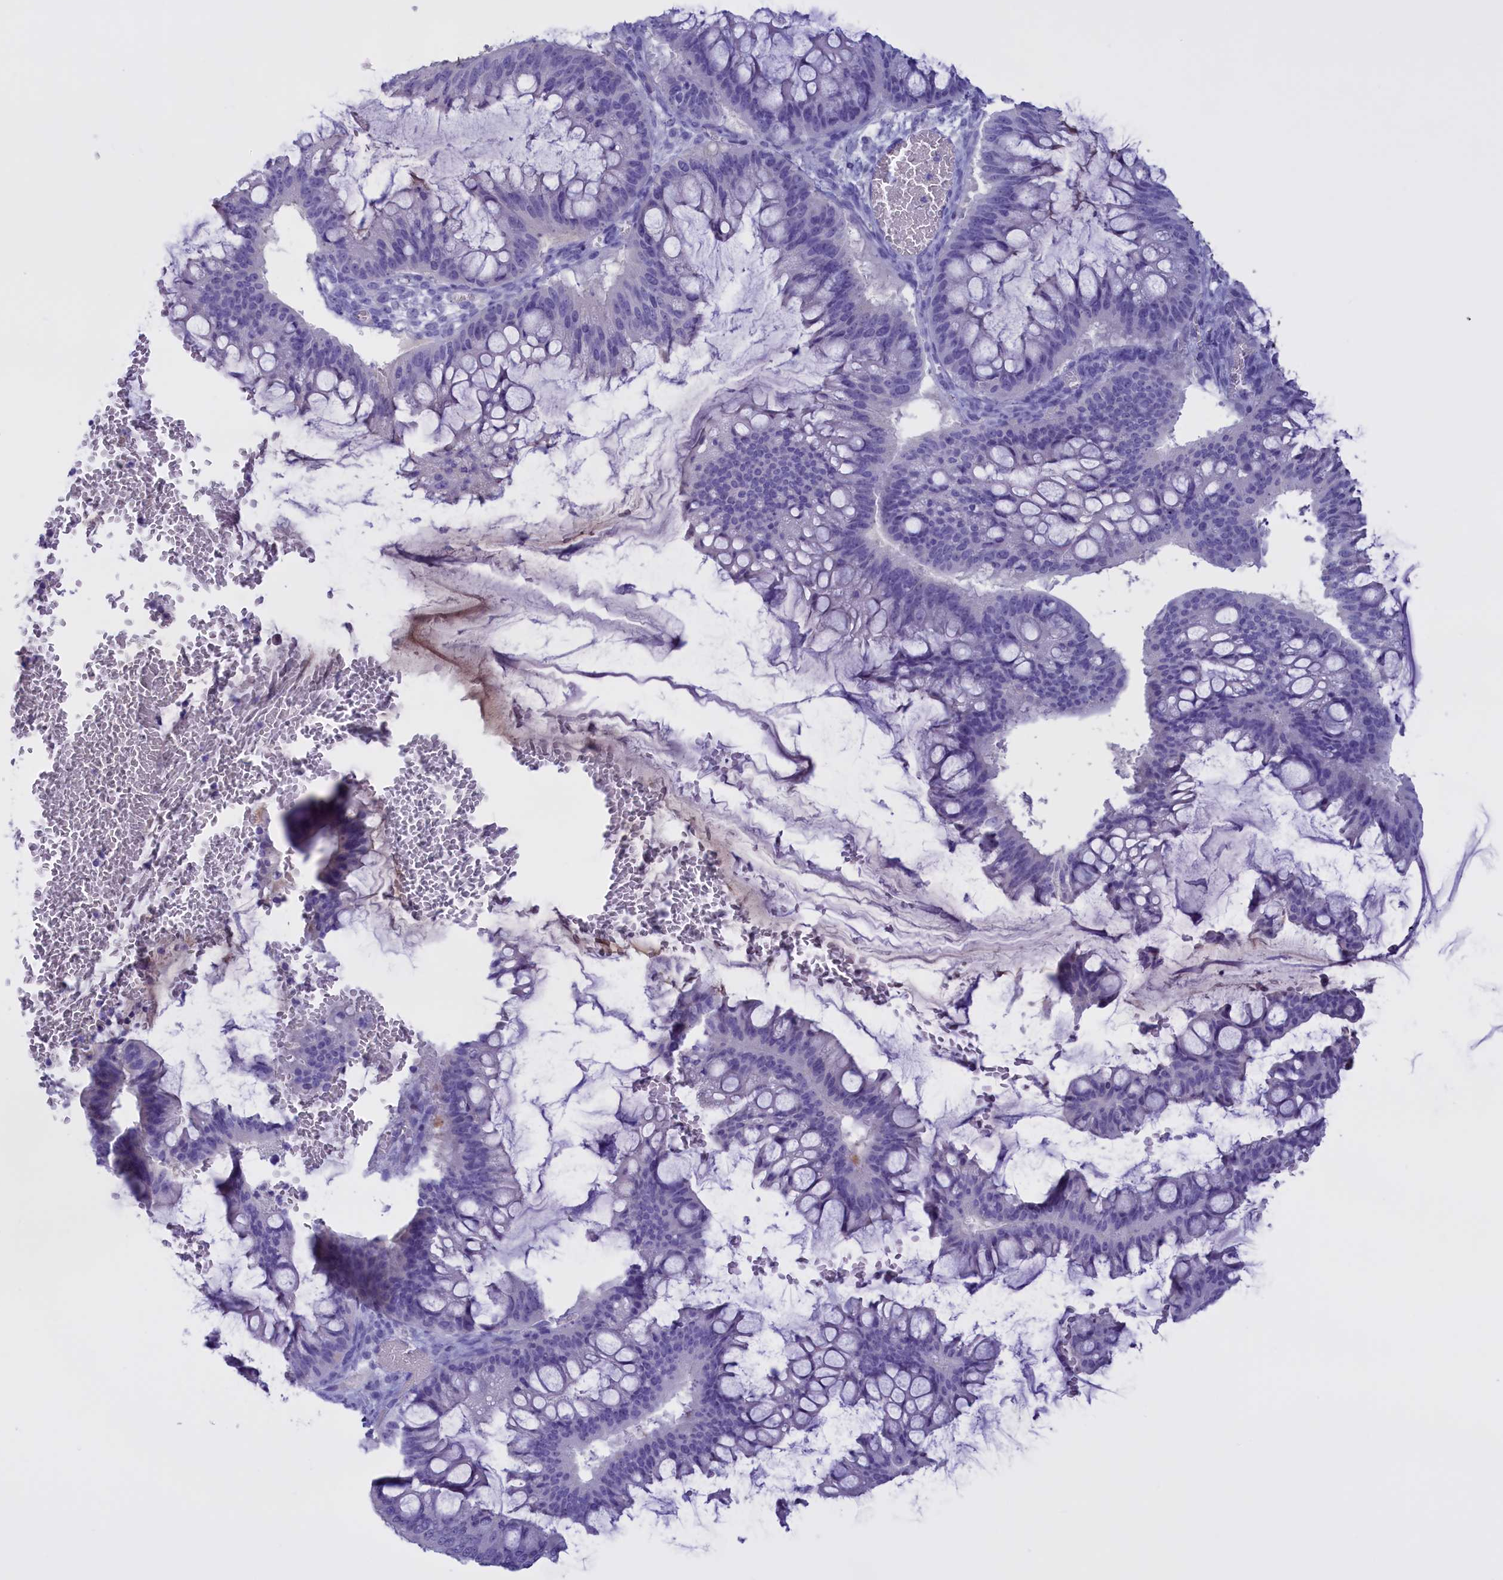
{"staining": {"intensity": "negative", "quantity": "none", "location": "none"}, "tissue": "ovarian cancer", "cell_type": "Tumor cells", "image_type": "cancer", "snomed": [{"axis": "morphology", "description": "Cystadenocarcinoma, mucinous, NOS"}, {"axis": "topography", "description": "Ovary"}], "caption": "High power microscopy histopathology image of an immunohistochemistry histopathology image of ovarian cancer, revealing no significant expression in tumor cells. The staining is performed using DAB (3,3'-diaminobenzidine) brown chromogen with nuclei counter-stained in using hematoxylin.", "gene": "PROK2", "patient": {"sex": "female", "age": 73}}